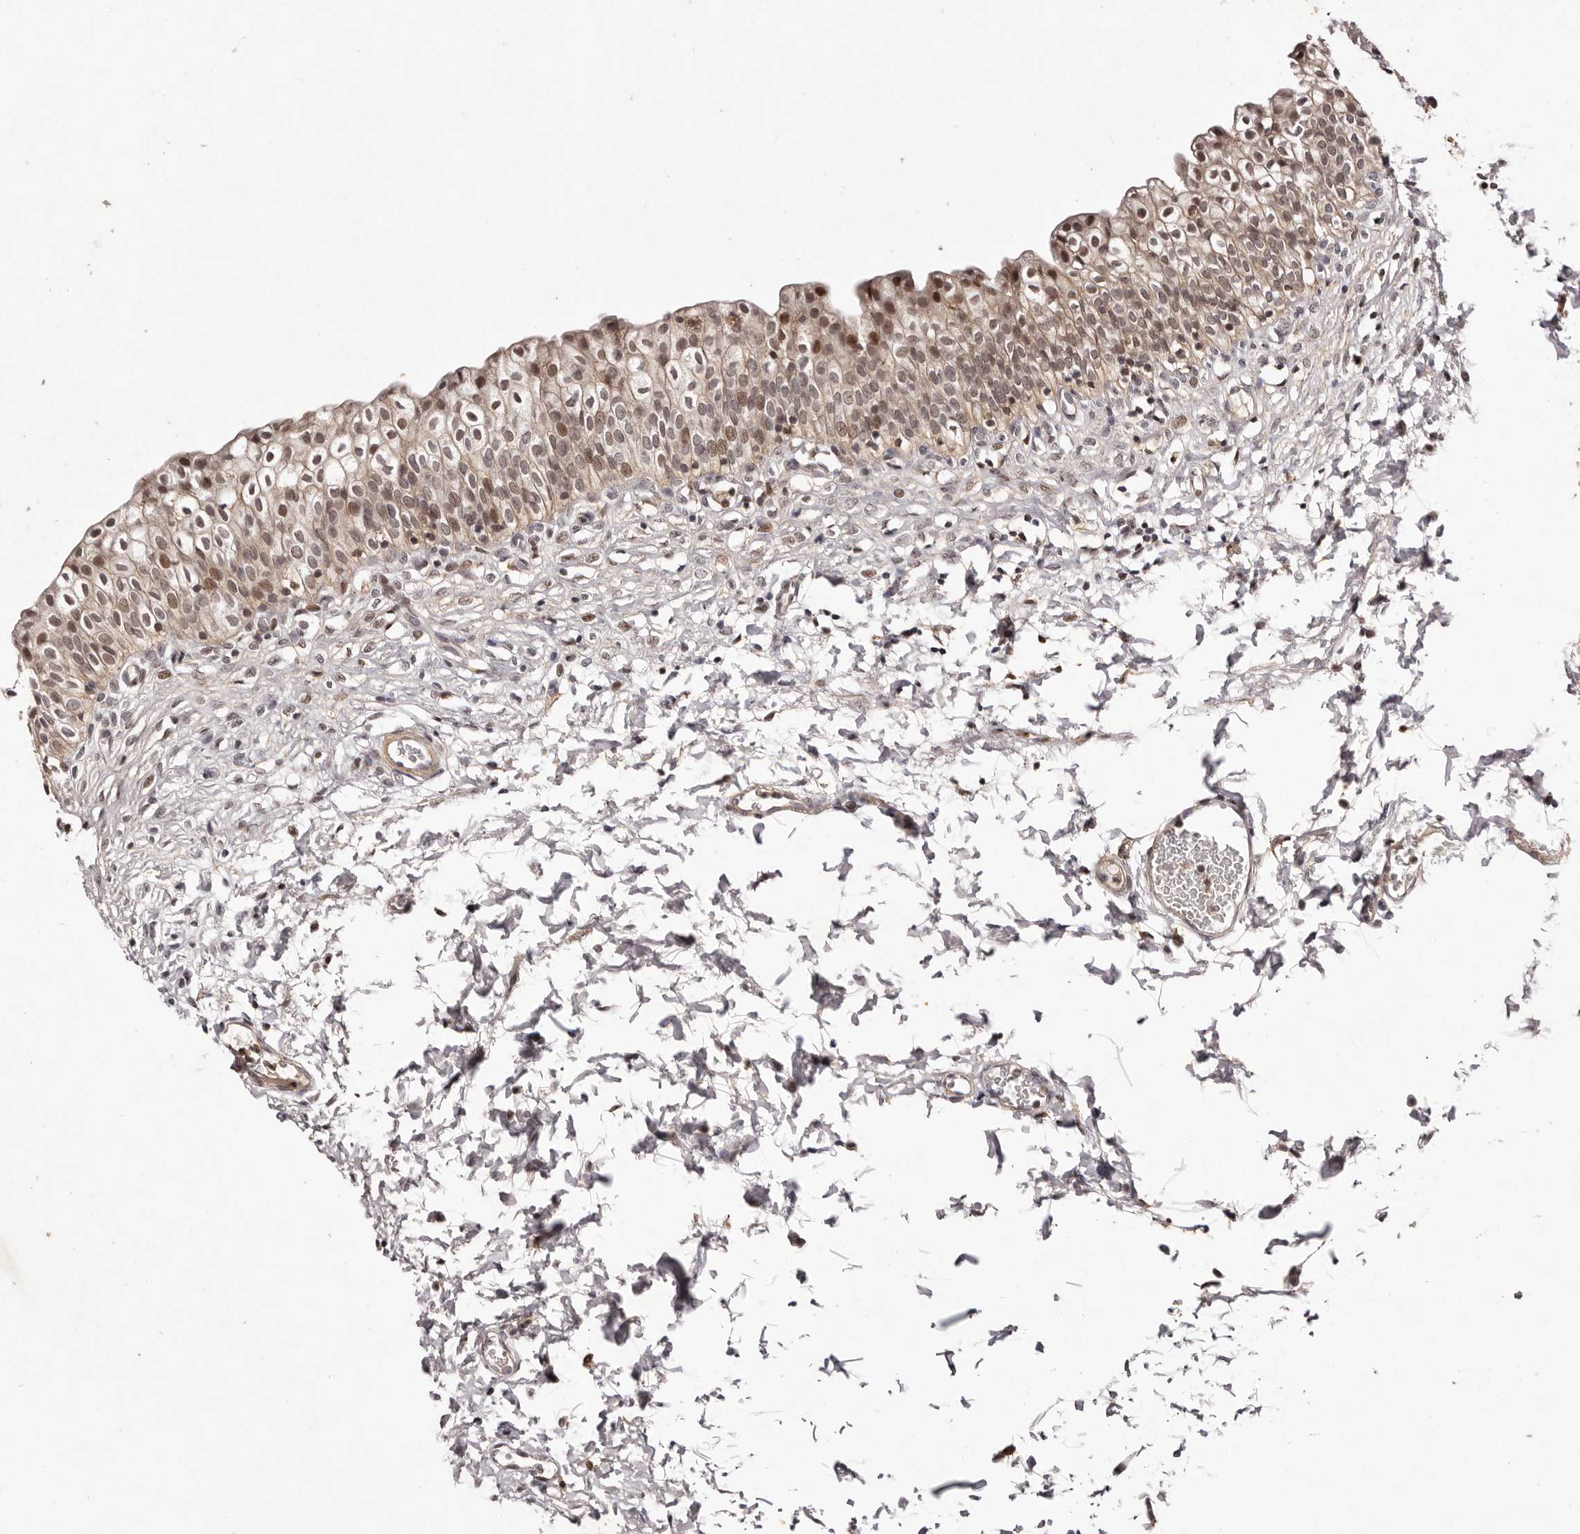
{"staining": {"intensity": "moderate", "quantity": ">75%", "location": "cytoplasmic/membranous,nuclear"}, "tissue": "urinary bladder", "cell_type": "Urothelial cells", "image_type": "normal", "snomed": [{"axis": "morphology", "description": "Normal tissue, NOS"}, {"axis": "topography", "description": "Urinary bladder"}], "caption": "Immunohistochemical staining of unremarkable urinary bladder reveals medium levels of moderate cytoplasmic/membranous,nuclear positivity in approximately >75% of urothelial cells.", "gene": "FBXO5", "patient": {"sex": "male", "age": 55}}